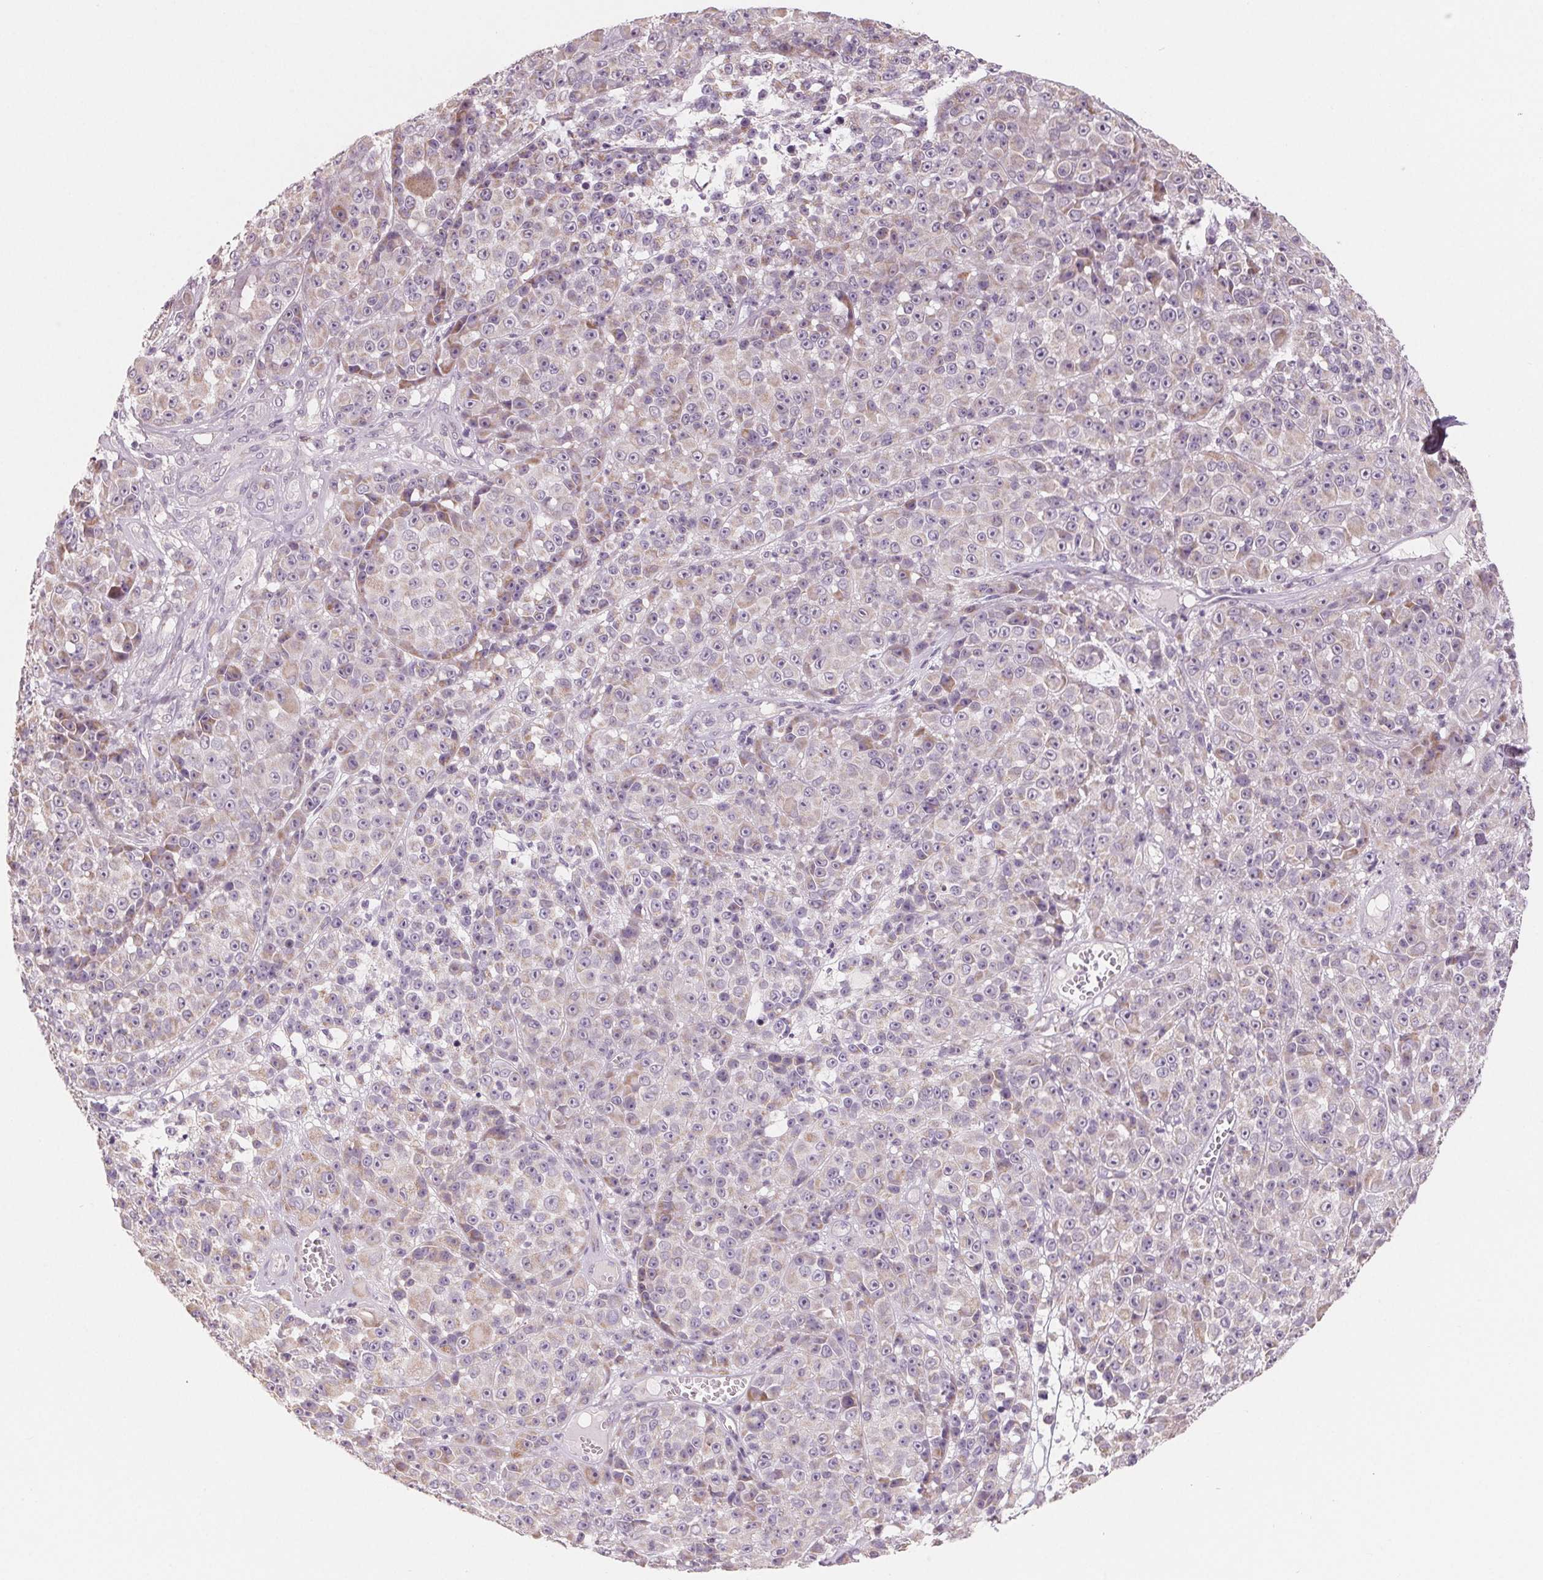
{"staining": {"intensity": "negative", "quantity": "none", "location": "none"}, "tissue": "melanoma", "cell_type": "Tumor cells", "image_type": "cancer", "snomed": [{"axis": "morphology", "description": "Malignant melanoma, NOS"}, {"axis": "topography", "description": "Skin"}, {"axis": "topography", "description": "Skin of back"}], "caption": "Tumor cells are negative for brown protein staining in malignant melanoma. (Immunohistochemistry (ihc), brightfield microscopy, high magnification).", "gene": "VTCN1", "patient": {"sex": "male", "age": 91}}